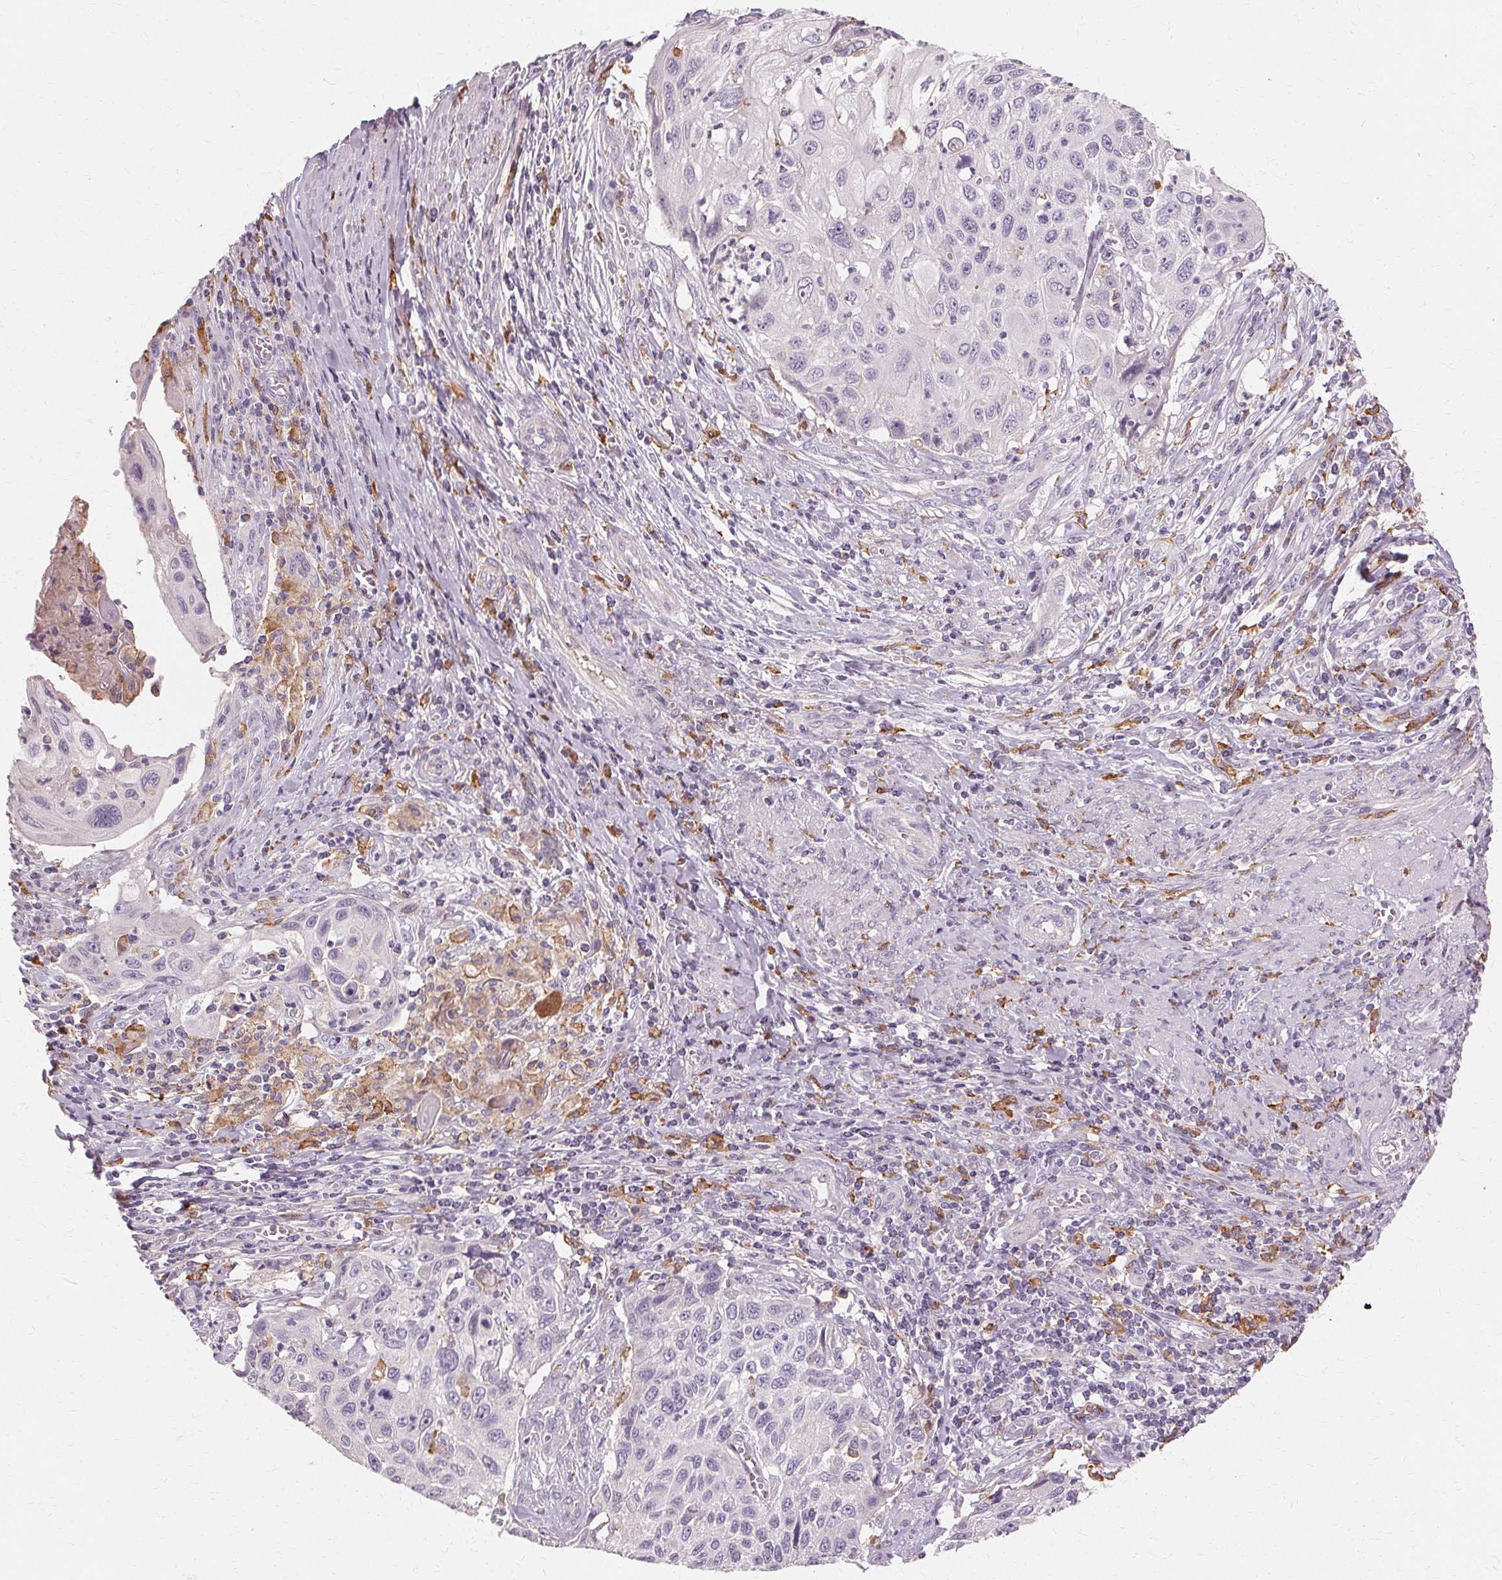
{"staining": {"intensity": "negative", "quantity": "none", "location": "none"}, "tissue": "cervical cancer", "cell_type": "Tumor cells", "image_type": "cancer", "snomed": [{"axis": "morphology", "description": "Squamous cell carcinoma, NOS"}, {"axis": "topography", "description": "Cervix"}], "caption": "Cervical squamous cell carcinoma was stained to show a protein in brown. There is no significant positivity in tumor cells. (DAB (3,3'-diaminobenzidine) IHC visualized using brightfield microscopy, high magnification).", "gene": "IFNGR1", "patient": {"sex": "female", "age": 70}}